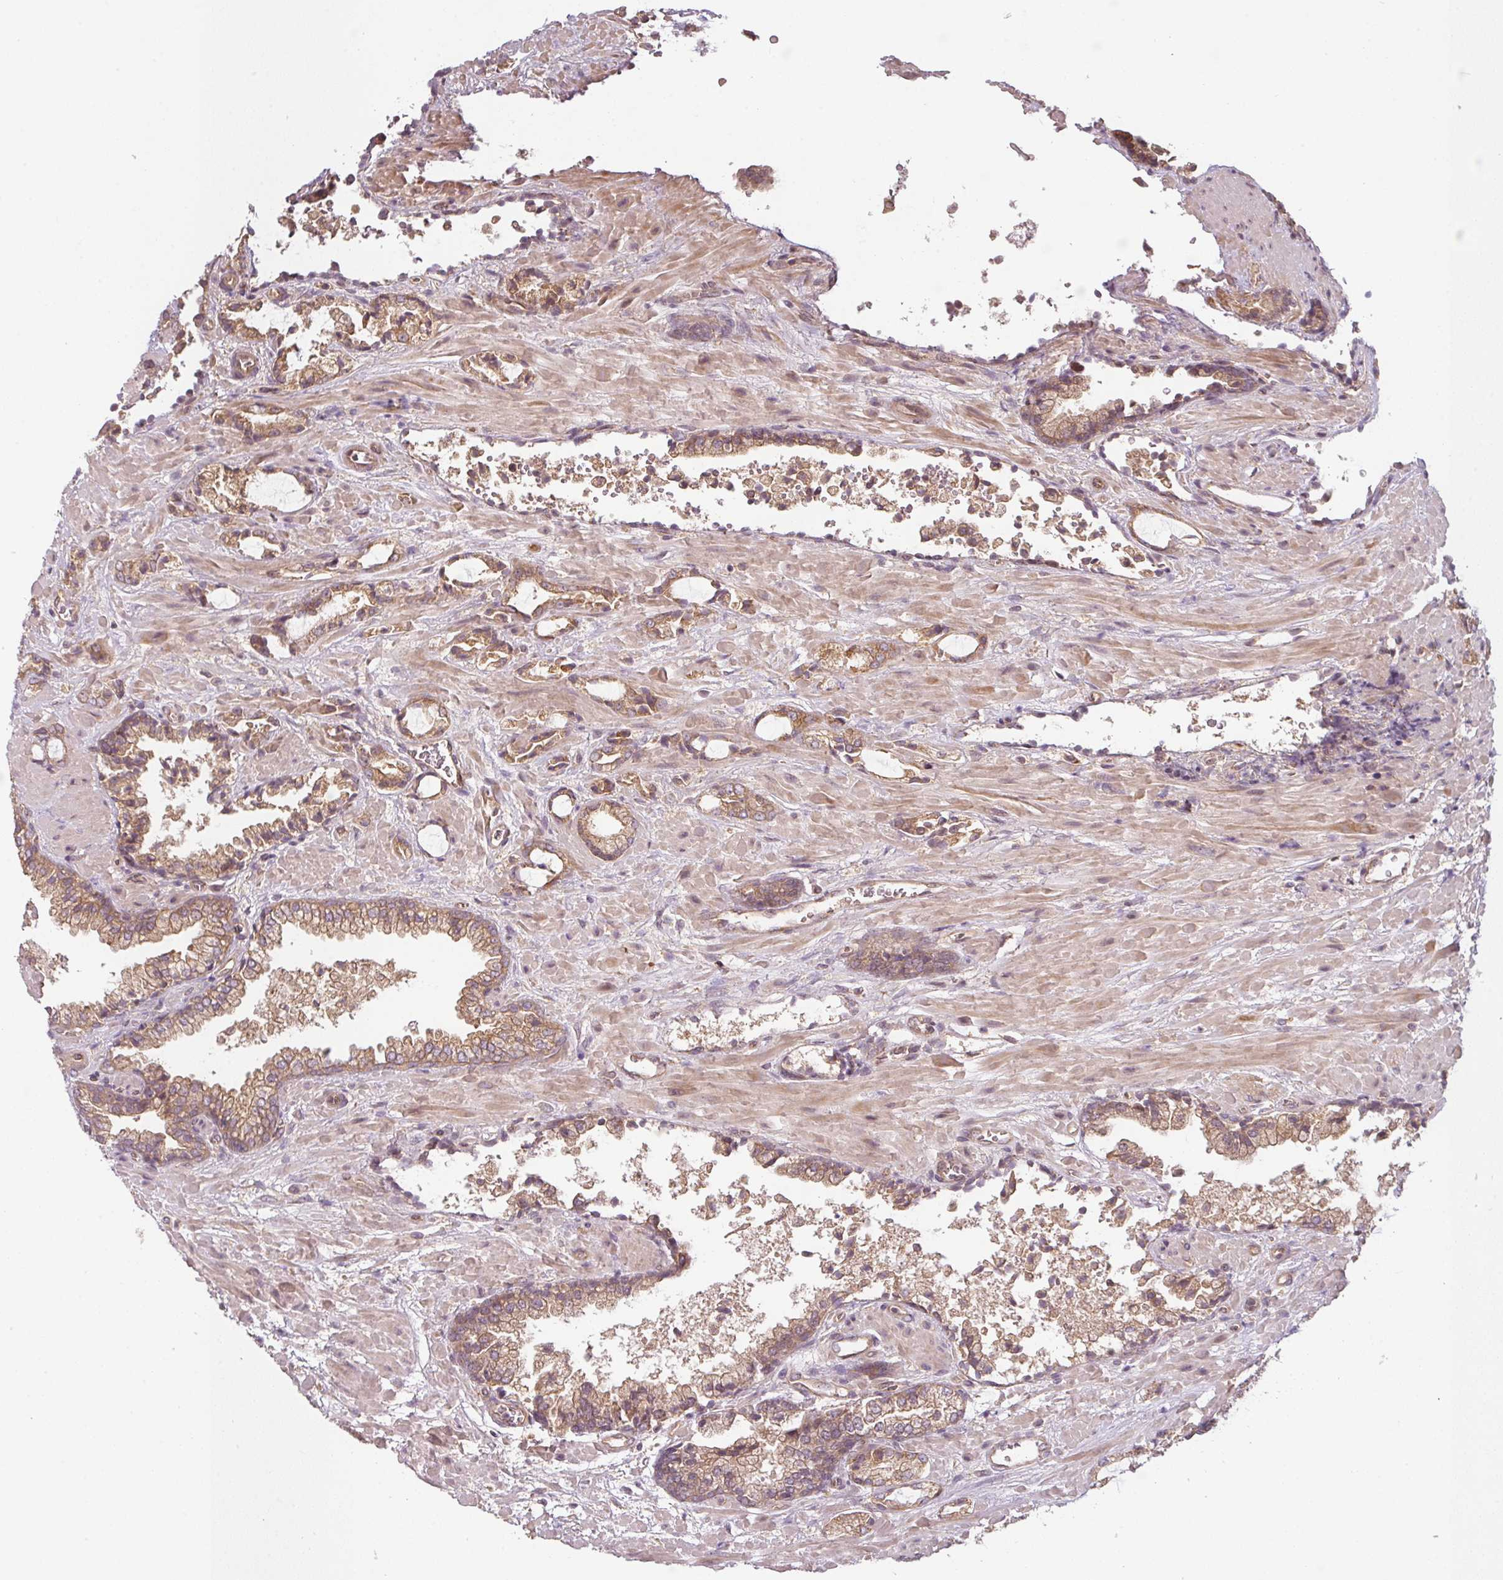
{"staining": {"intensity": "moderate", "quantity": ">75%", "location": "cytoplasmic/membranous"}, "tissue": "prostate cancer", "cell_type": "Tumor cells", "image_type": "cancer", "snomed": [{"axis": "morphology", "description": "Adenocarcinoma, High grade"}, {"axis": "topography", "description": "Prostate"}], "caption": "About >75% of tumor cells in human high-grade adenocarcinoma (prostate) demonstrate moderate cytoplasmic/membranous protein positivity as visualized by brown immunohistochemical staining.", "gene": "RNF31", "patient": {"sex": "male", "age": 68}}